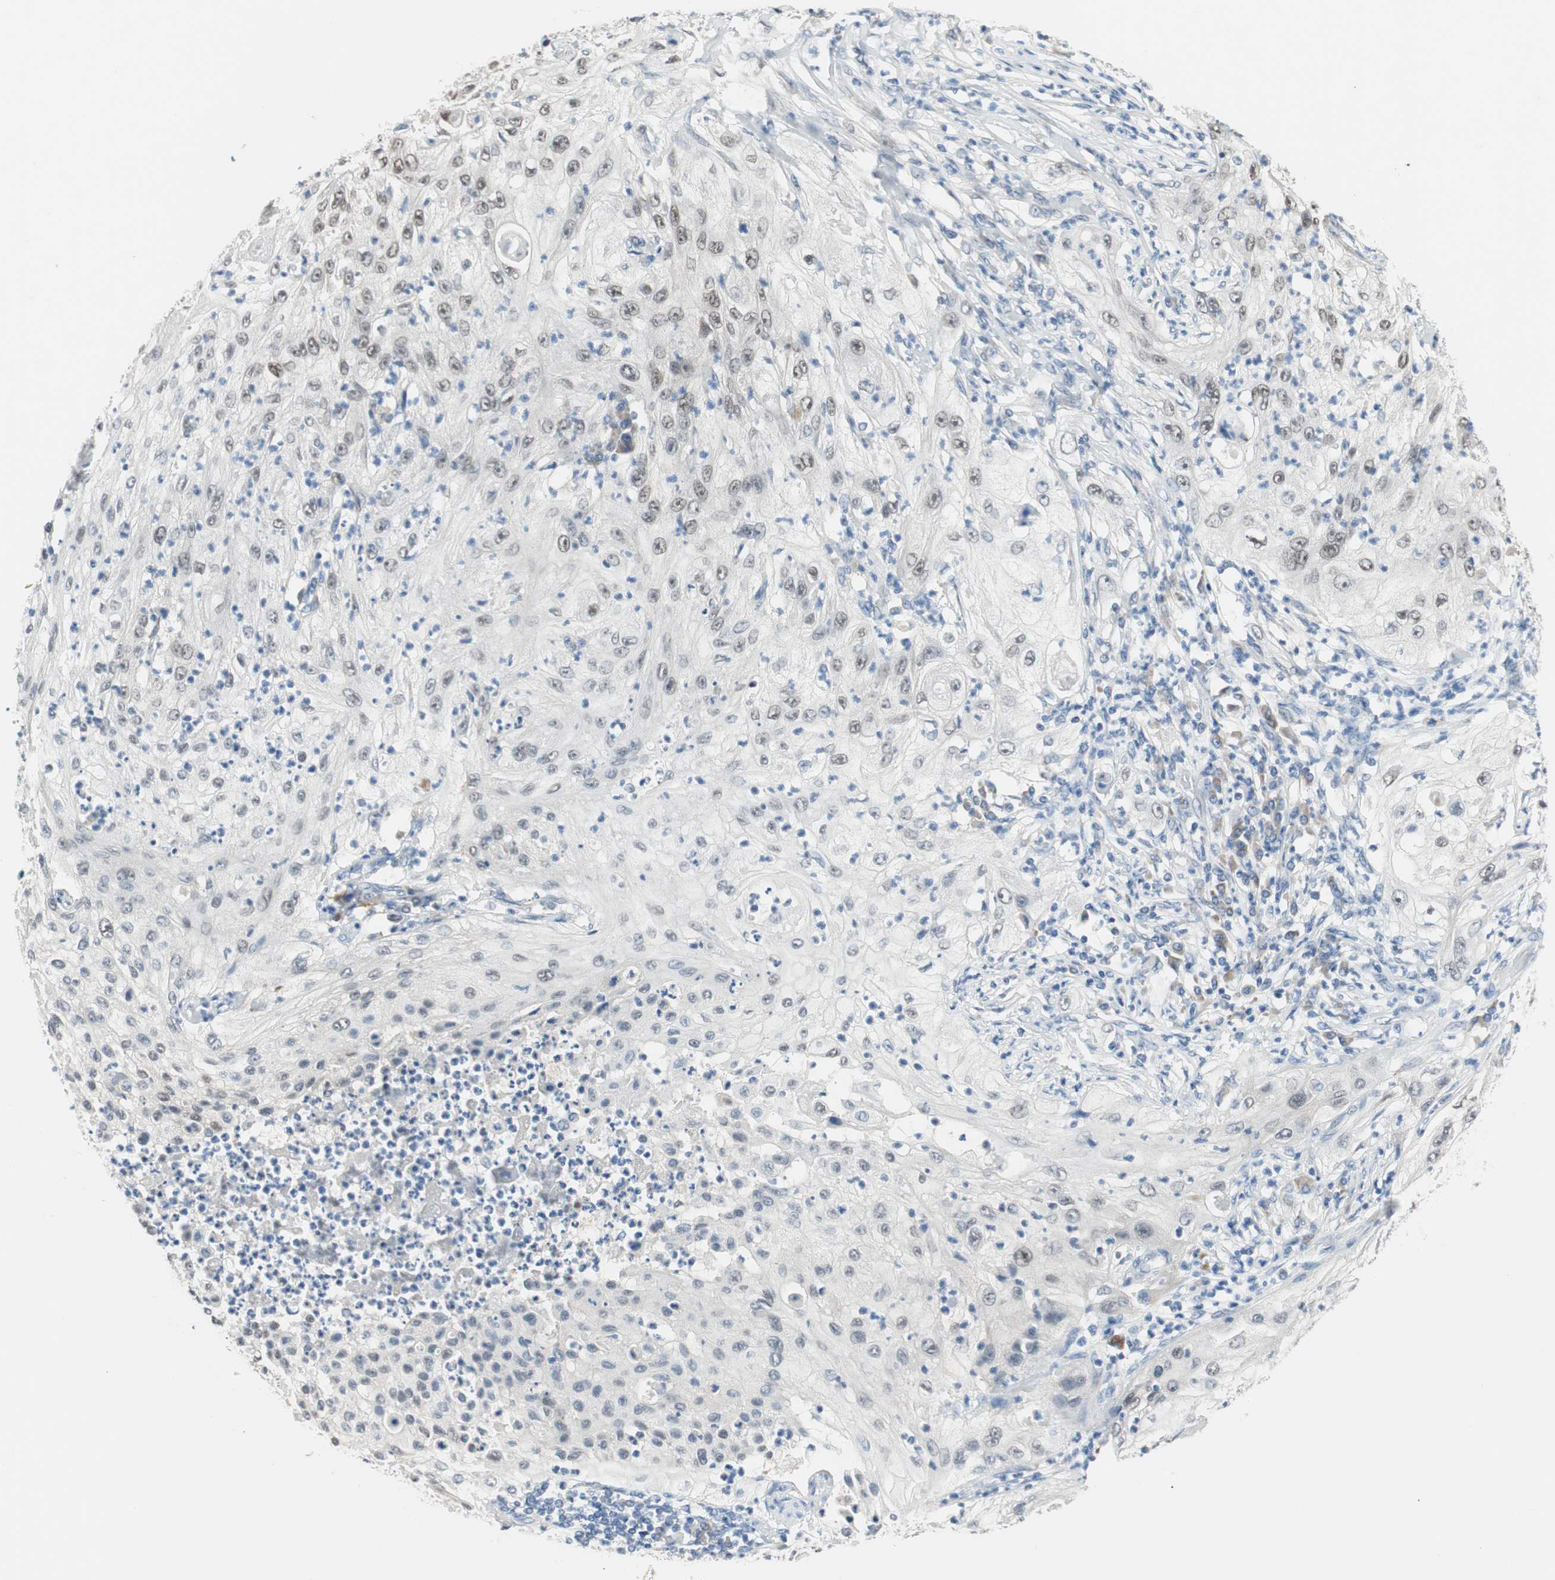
{"staining": {"intensity": "weak", "quantity": "<25%", "location": "nuclear"}, "tissue": "lung cancer", "cell_type": "Tumor cells", "image_type": "cancer", "snomed": [{"axis": "morphology", "description": "Inflammation, NOS"}, {"axis": "morphology", "description": "Squamous cell carcinoma, NOS"}, {"axis": "topography", "description": "Lymph node"}, {"axis": "topography", "description": "Soft tissue"}, {"axis": "topography", "description": "Lung"}], "caption": "A histopathology image of lung cancer (squamous cell carcinoma) stained for a protein displays no brown staining in tumor cells.", "gene": "GRHL1", "patient": {"sex": "male", "age": 66}}